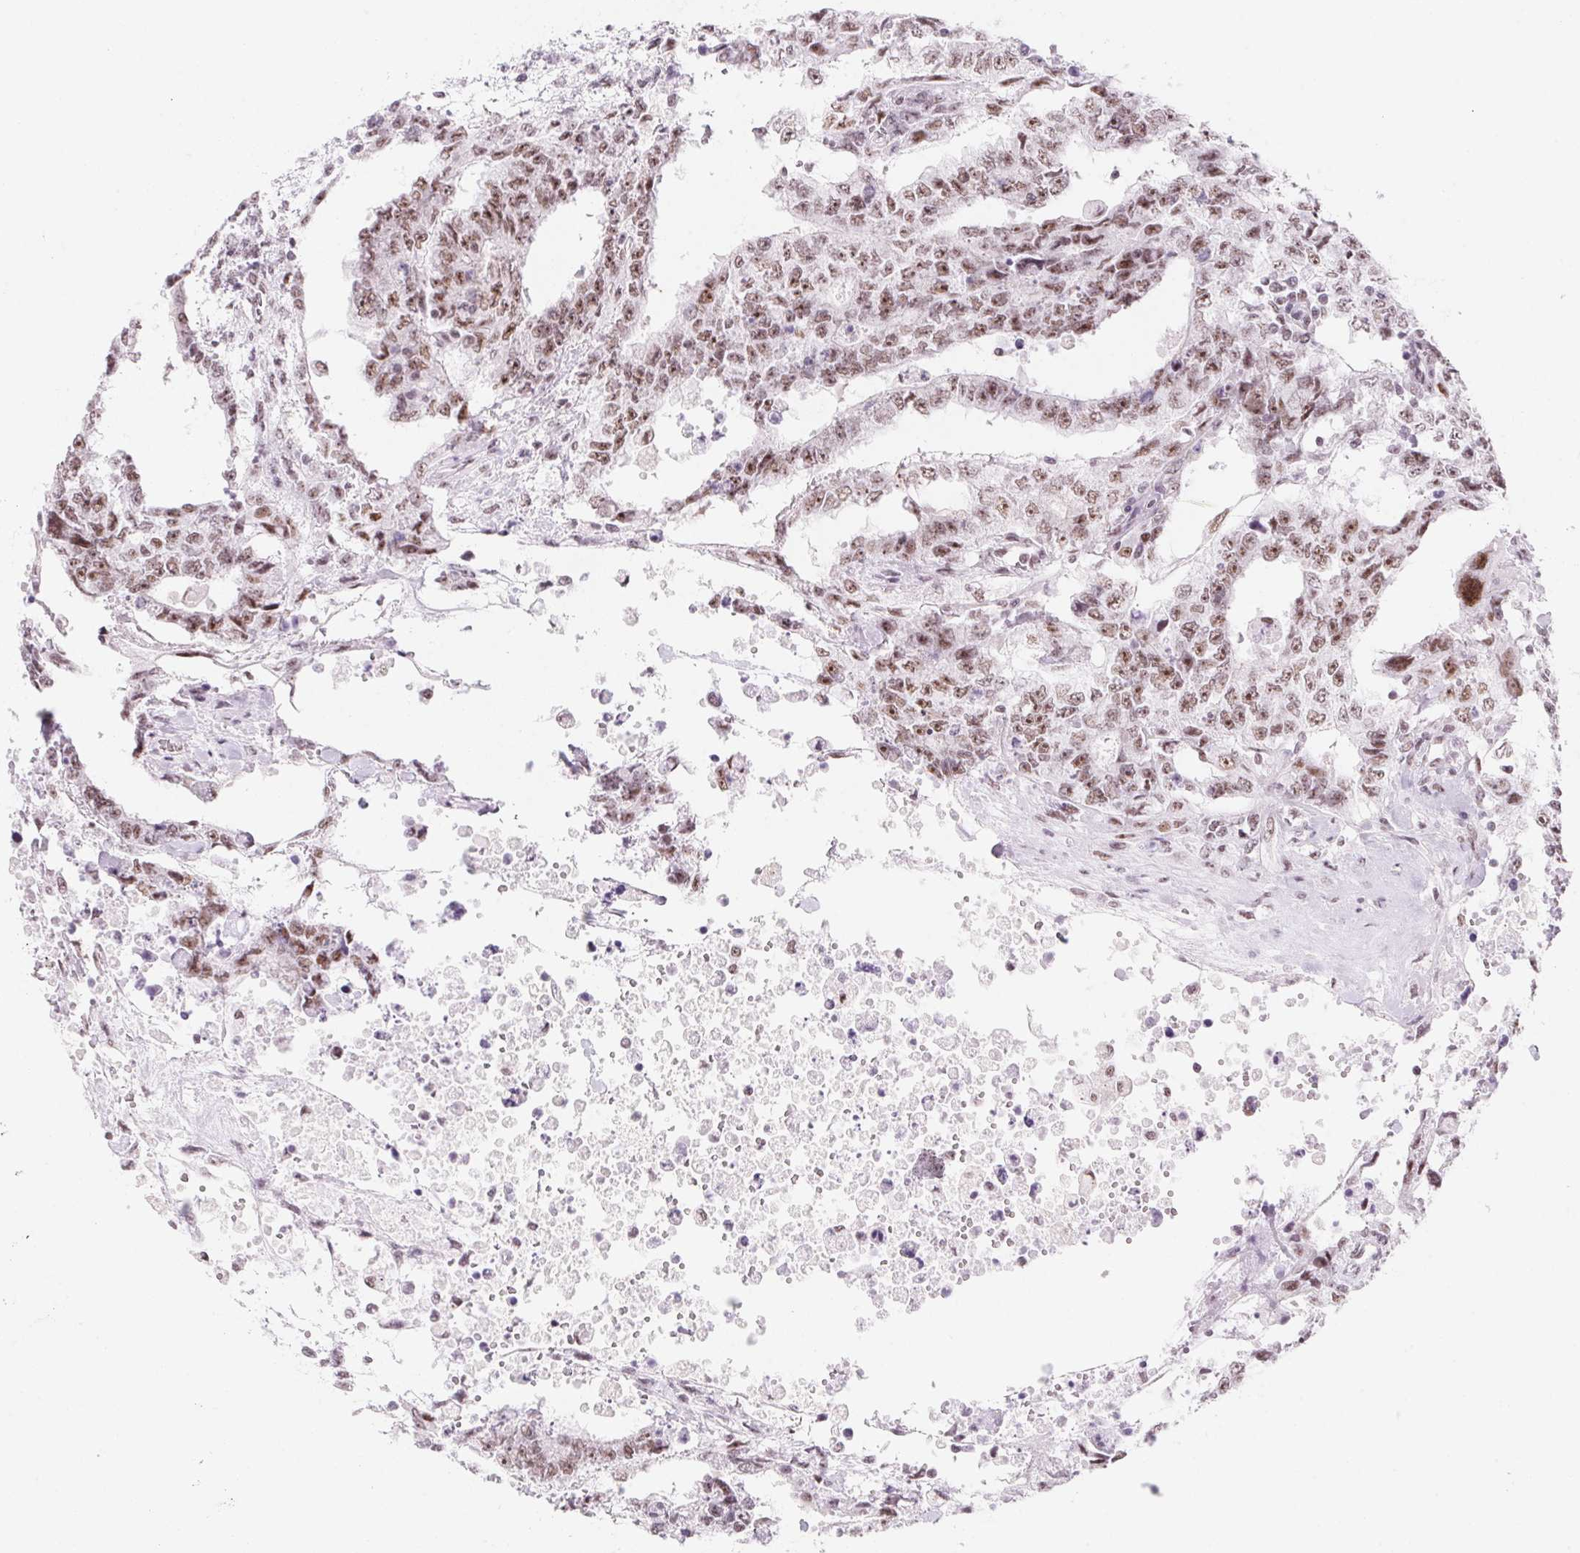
{"staining": {"intensity": "weak", "quantity": ">75%", "location": "nuclear"}, "tissue": "testis cancer", "cell_type": "Tumor cells", "image_type": "cancer", "snomed": [{"axis": "morphology", "description": "Carcinoma, Embryonal, NOS"}, {"axis": "topography", "description": "Testis"}], "caption": "The immunohistochemical stain highlights weak nuclear expression in tumor cells of testis embryonal carcinoma tissue. (DAB (3,3'-diaminobenzidine) IHC with brightfield microscopy, high magnification).", "gene": "ZIC4", "patient": {"sex": "male", "age": 24}}